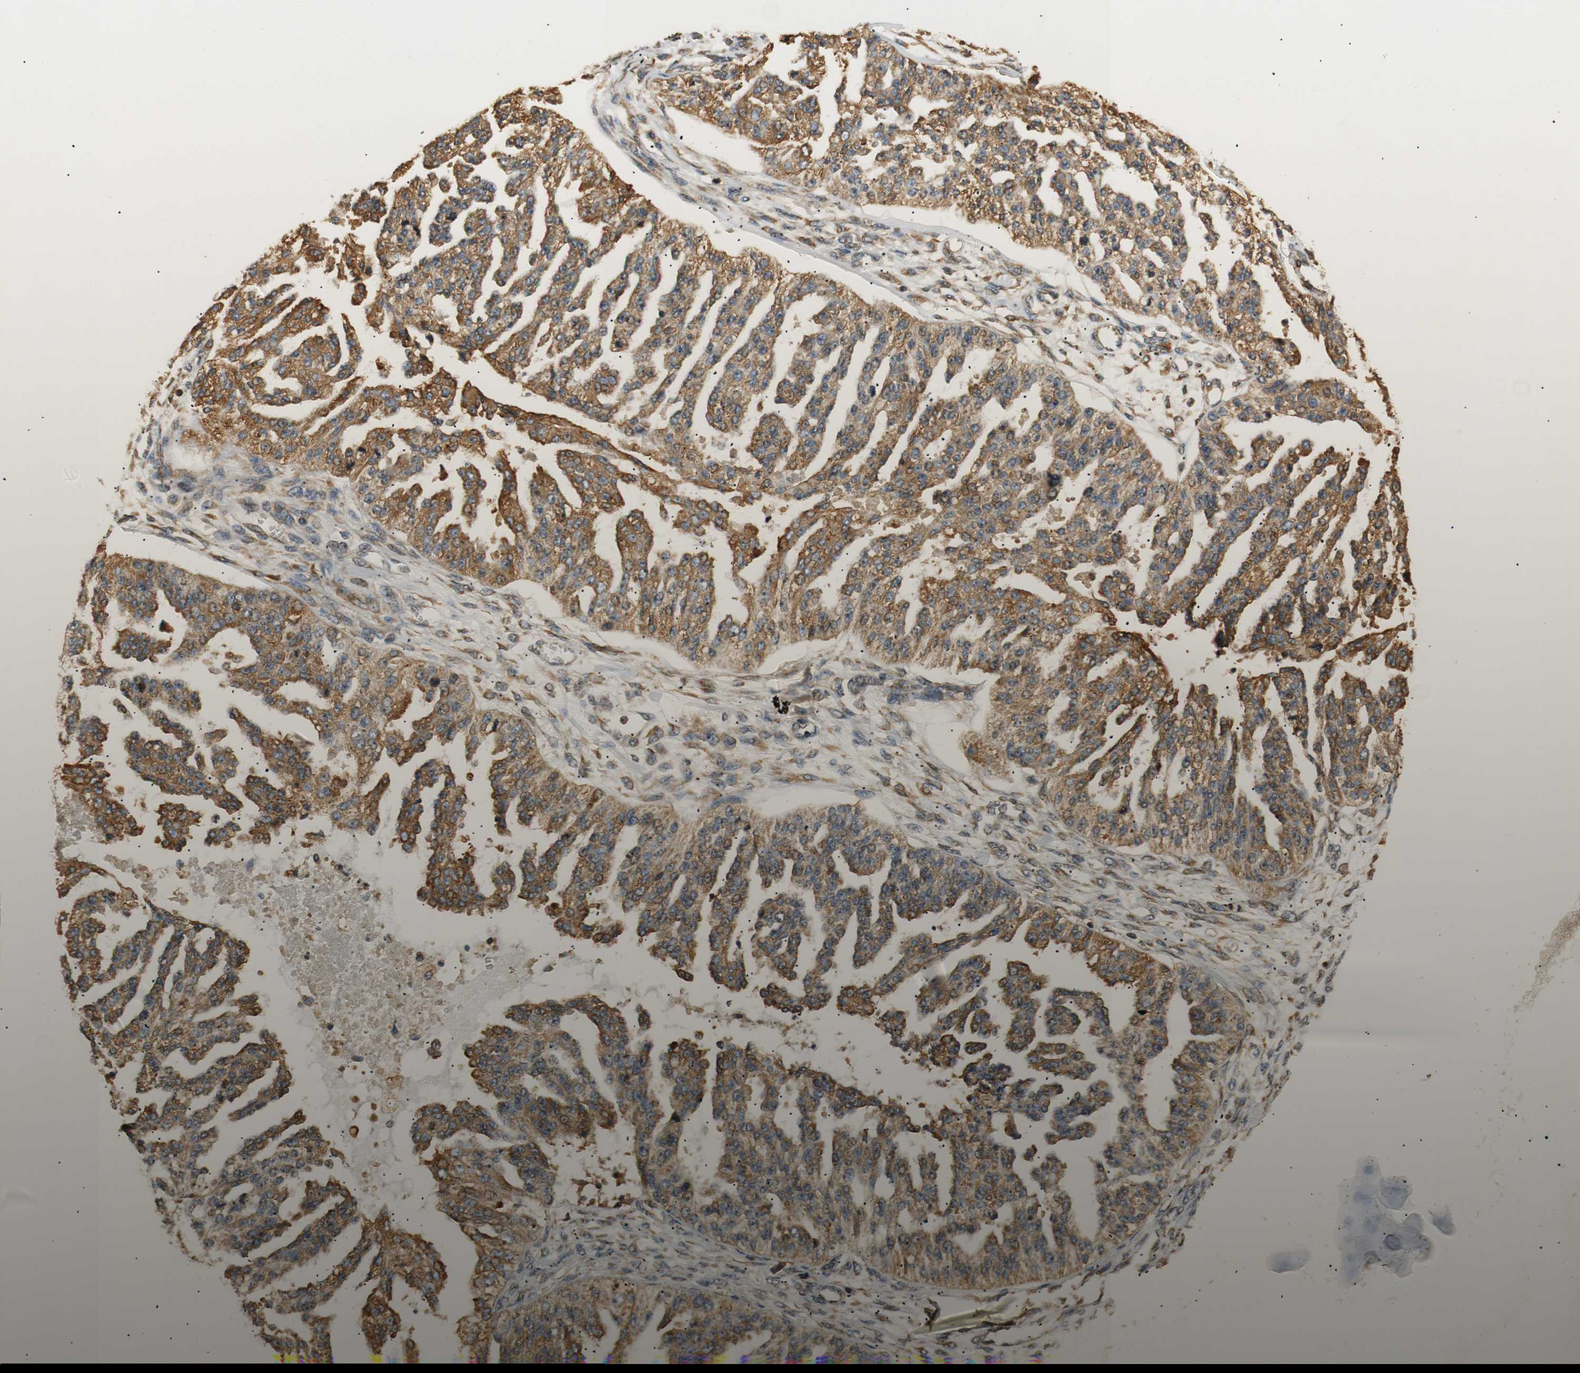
{"staining": {"intensity": "moderate", "quantity": ">75%", "location": "cytoplasmic/membranous"}, "tissue": "ovarian cancer", "cell_type": "Tumor cells", "image_type": "cancer", "snomed": [{"axis": "morphology", "description": "Cystadenocarcinoma, serous, NOS"}, {"axis": "topography", "description": "Ovary"}], "caption": "Protein positivity by IHC demonstrates moderate cytoplasmic/membranous positivity in approximately >75% of tumor cells in ovarian cancer. The staining was performed using DAB (3,3'-diaminobenzidine) to visualize the protein expression in brown, while the nuclei were stained in blue with hematoxylin (Magnification: 20x).", "gene": "TMED2", "patient": {"sex": "female", "age": 58}}